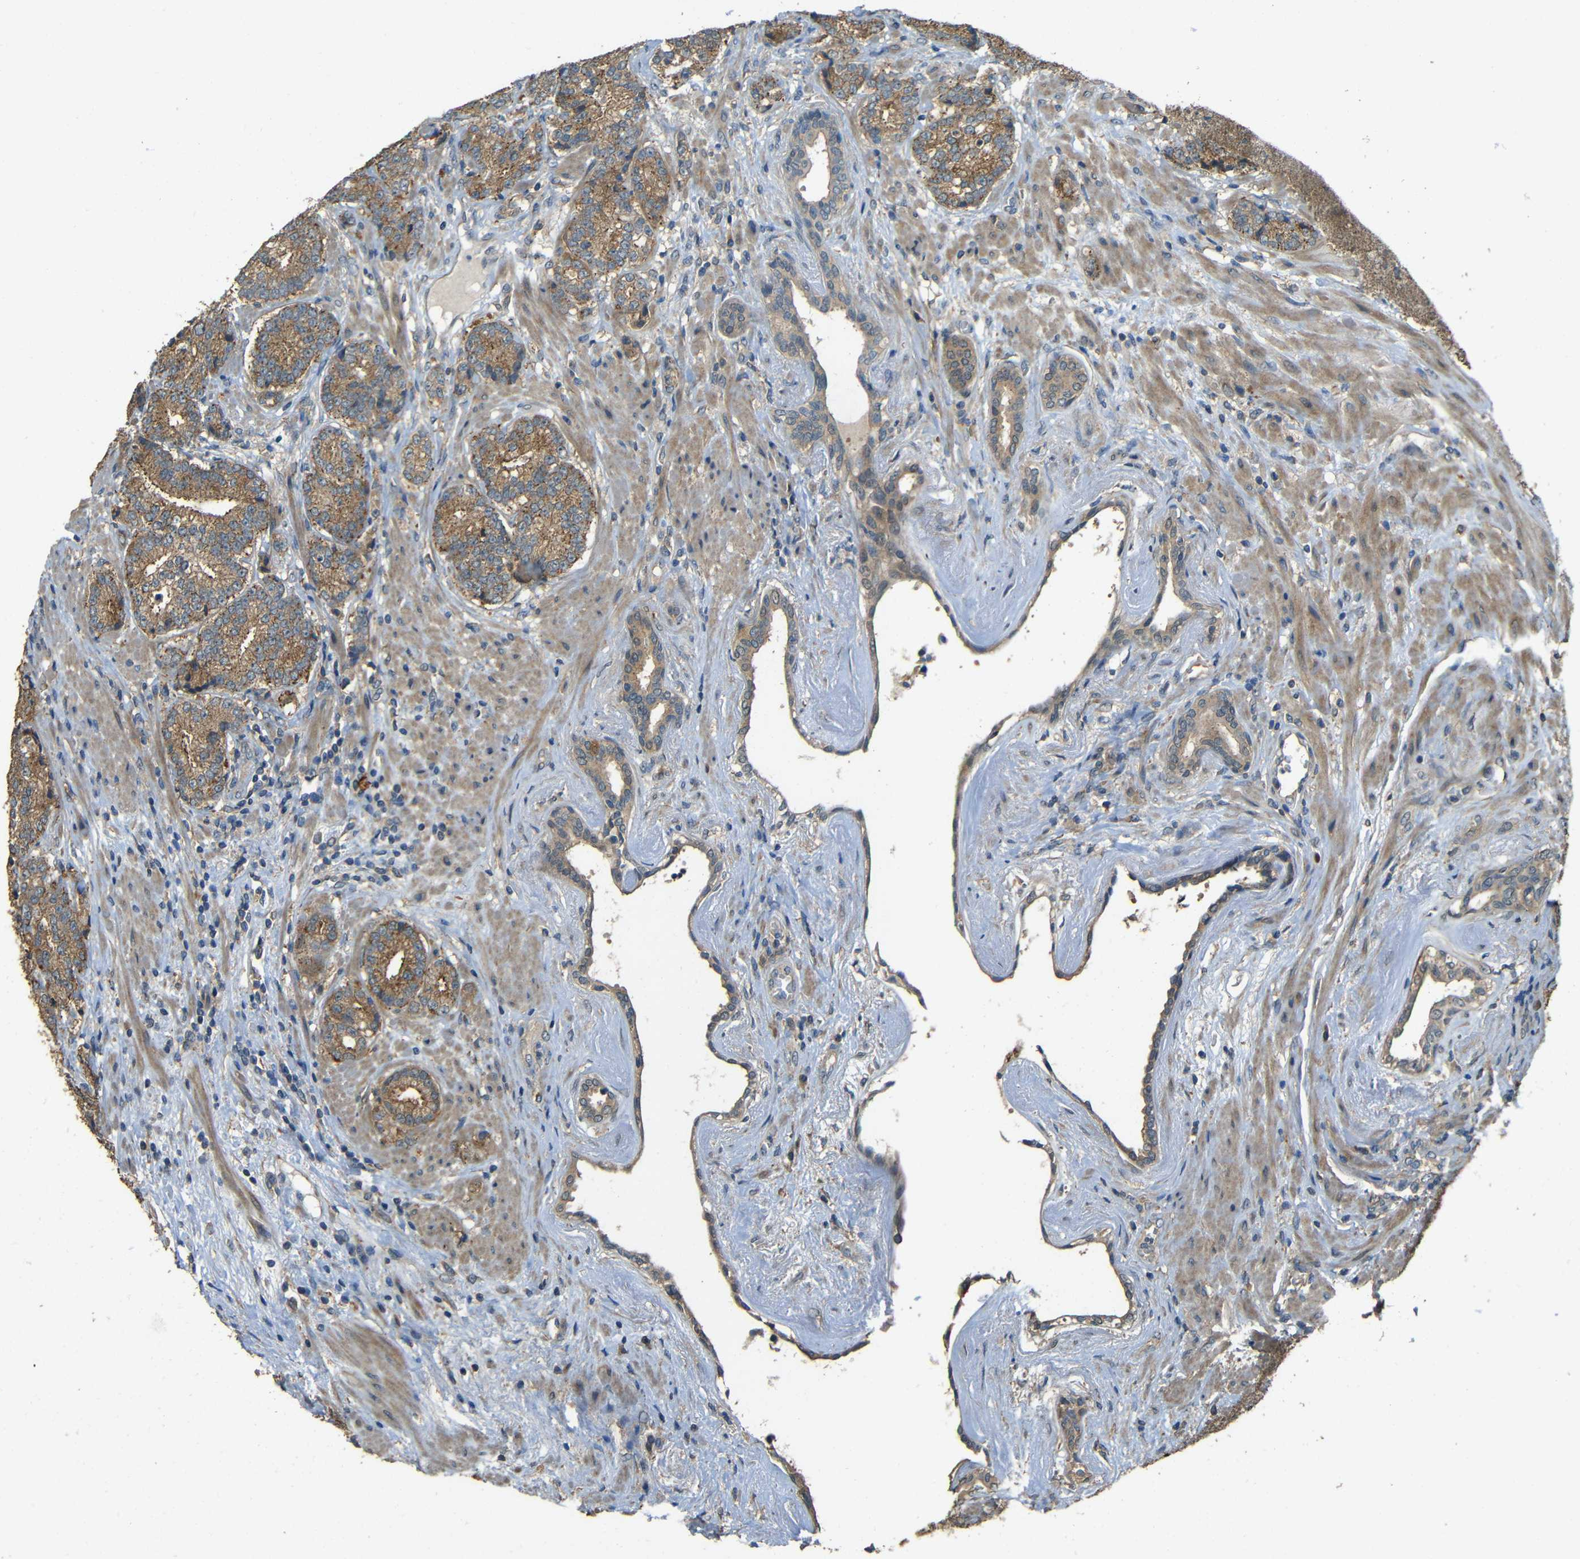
{"staining": {"intensity": "strong", "quantity": ">75%", "location": "cytoplasmic/membranous"}, "tissue": "prostate cancer", "cell_type": "Tumor cells", "image_type": "cancer", "snomed": [{"axis": "morphology", "description": "Adenocarcinoma, High grade"}, {"axis": "topography", "description": "Prostate"}], "caption": "The photomicrograph shows a brown stain indicating the presence of a protein in the cytoplasmic/membranous of tumor cells in prostate cancer.", "gene": "ACACA", "patient": {"sex": "male", "age": 61}}